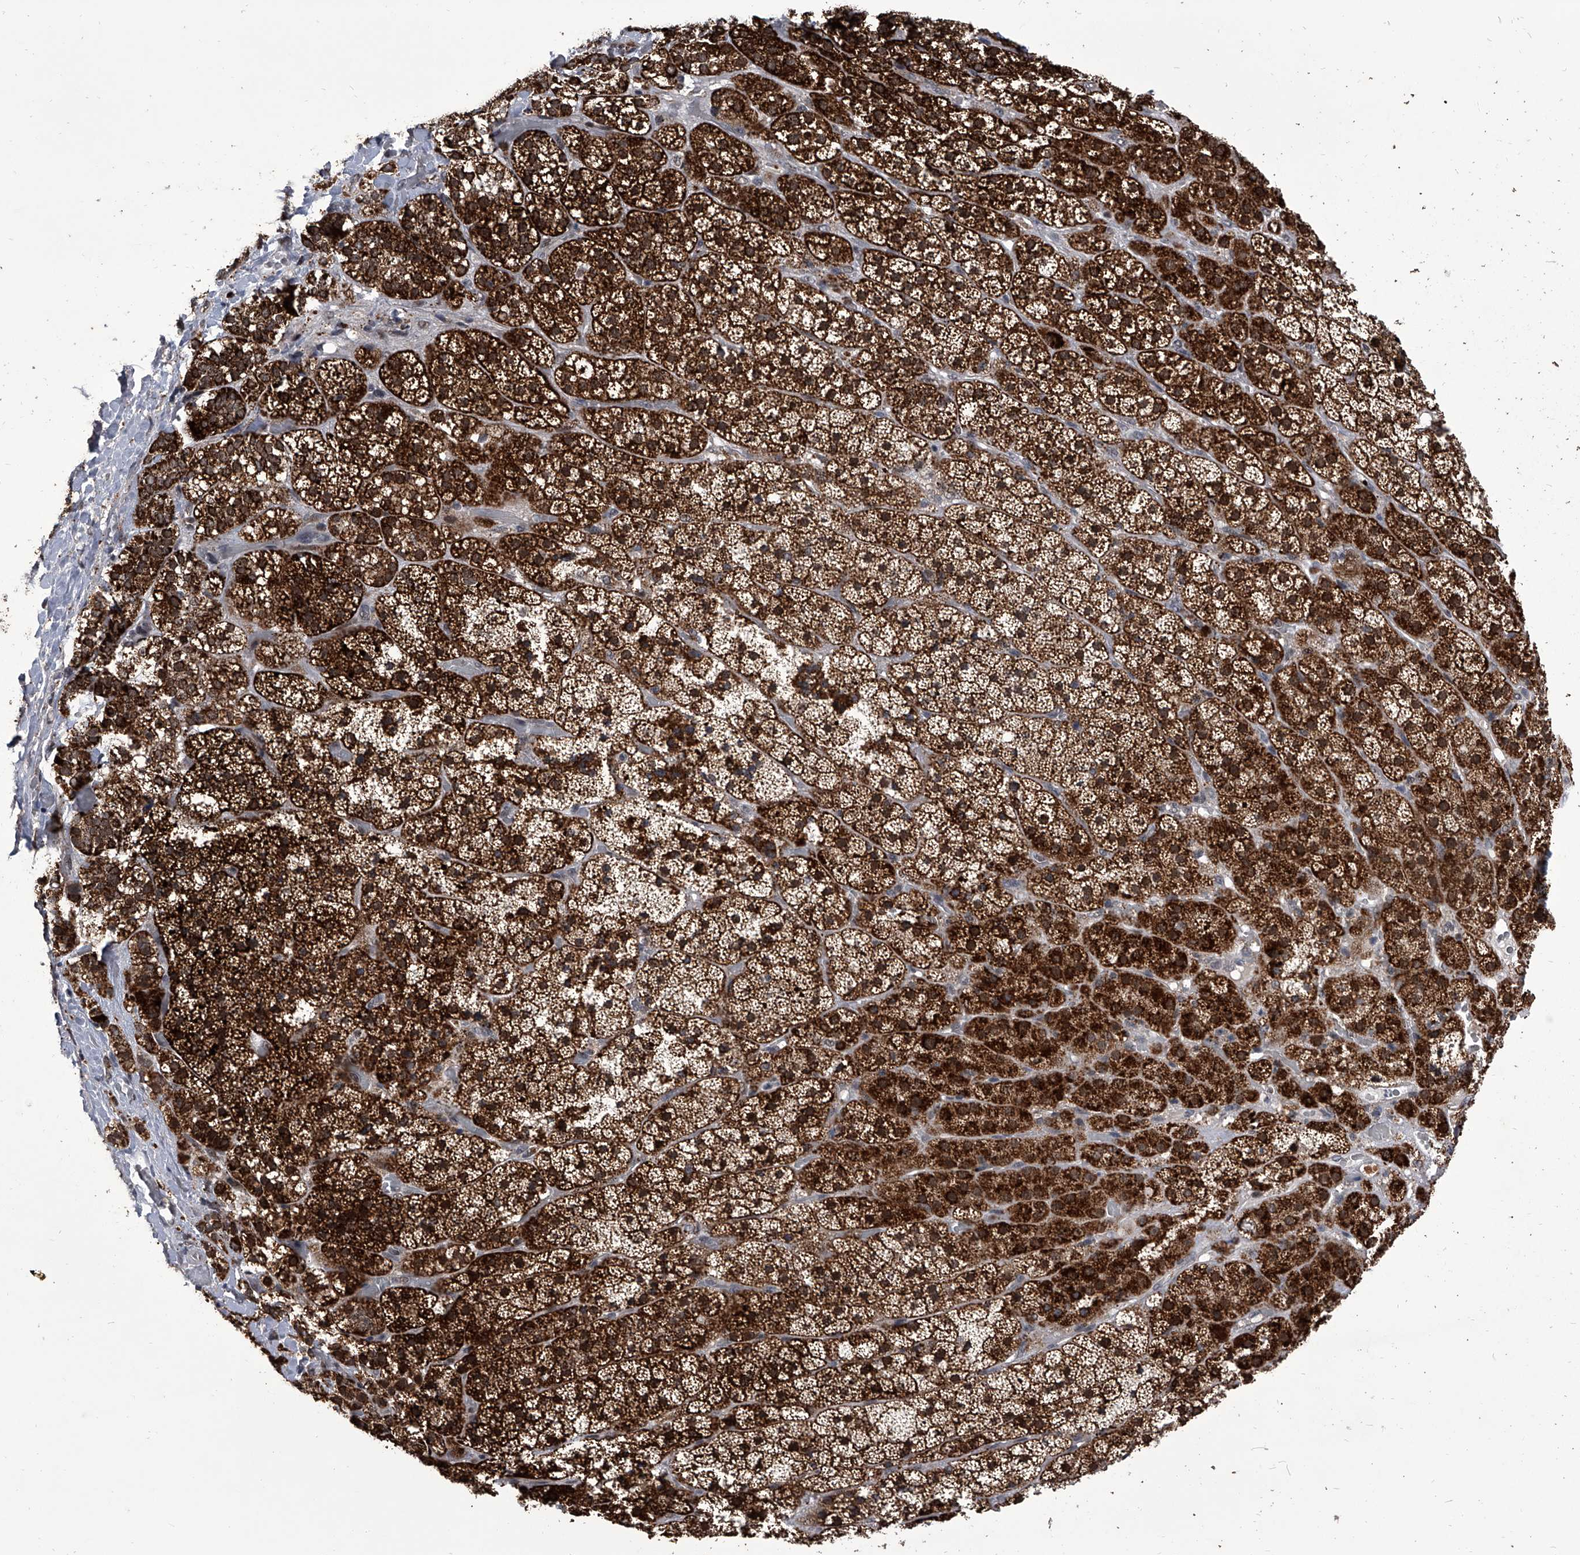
{"staining": {"intensity": "strong", "quantity": ">75%", "location": "cytoplasmic/membranous"}, "tissue": "adrenal gland", "cell_type": "Glandular cells", "image_type": "normal", "snomed": [{"axis": "morphology", "description": "Normal tissue, NOS"}, {"axis": "topography", "description": "Adrenal gland"}], "caption": "This is a photomicrograph of immunohistochemistry (IHC) staining of benign adrenal gland, which shows strong staining in the cytoplasmic/membranous of glandular cells.", "gene": "CMTR1", "patient": {"sex": "male", "age": 57}}